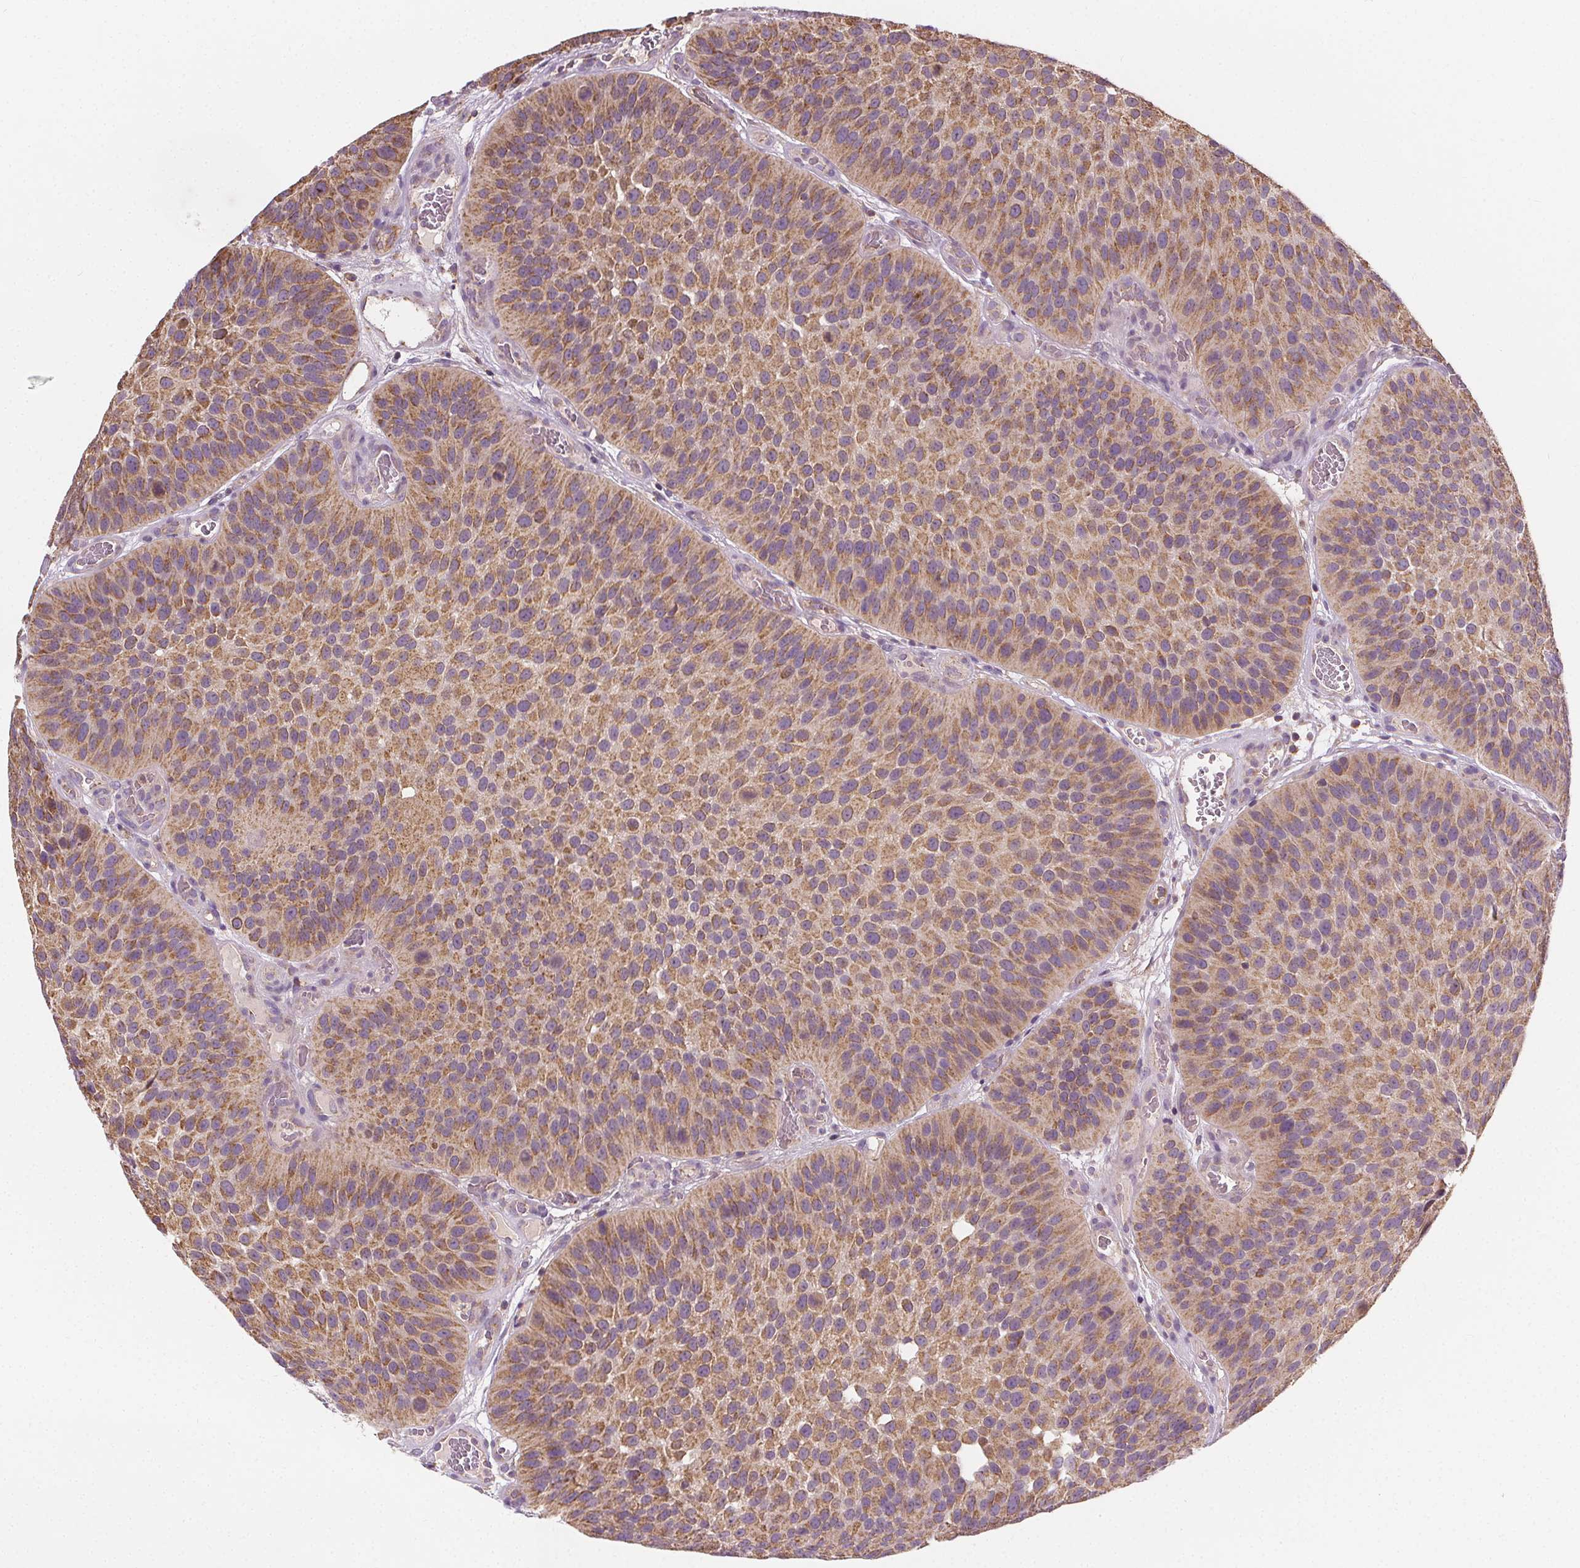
{"staining": {"intensity": "moderate", "quantity": ">75%", "location": "cytoplasmic/membranous"}, "tissue": "urothelial cancer", "cell_type": "Tumor cells", "image_type": "cancer", "snomed": [{"axis": "morphology", "description": "Urothelial carcinoma, Low grade"}, {"axis": "topography", "description": "Urinary bladder"}], "caption": "Urothelial cancer tissue displays moderate cytoplasmic/membranous positivity in approximately >75% of tumor cells The staining was performed using DAB (3,3'-diaminobenzidine), with brown indicating positive protein expression. Nuclei are stained blue with hematoxylin.", "gene": "RAB20", "patient": {"sex": "male", "age": 76}}